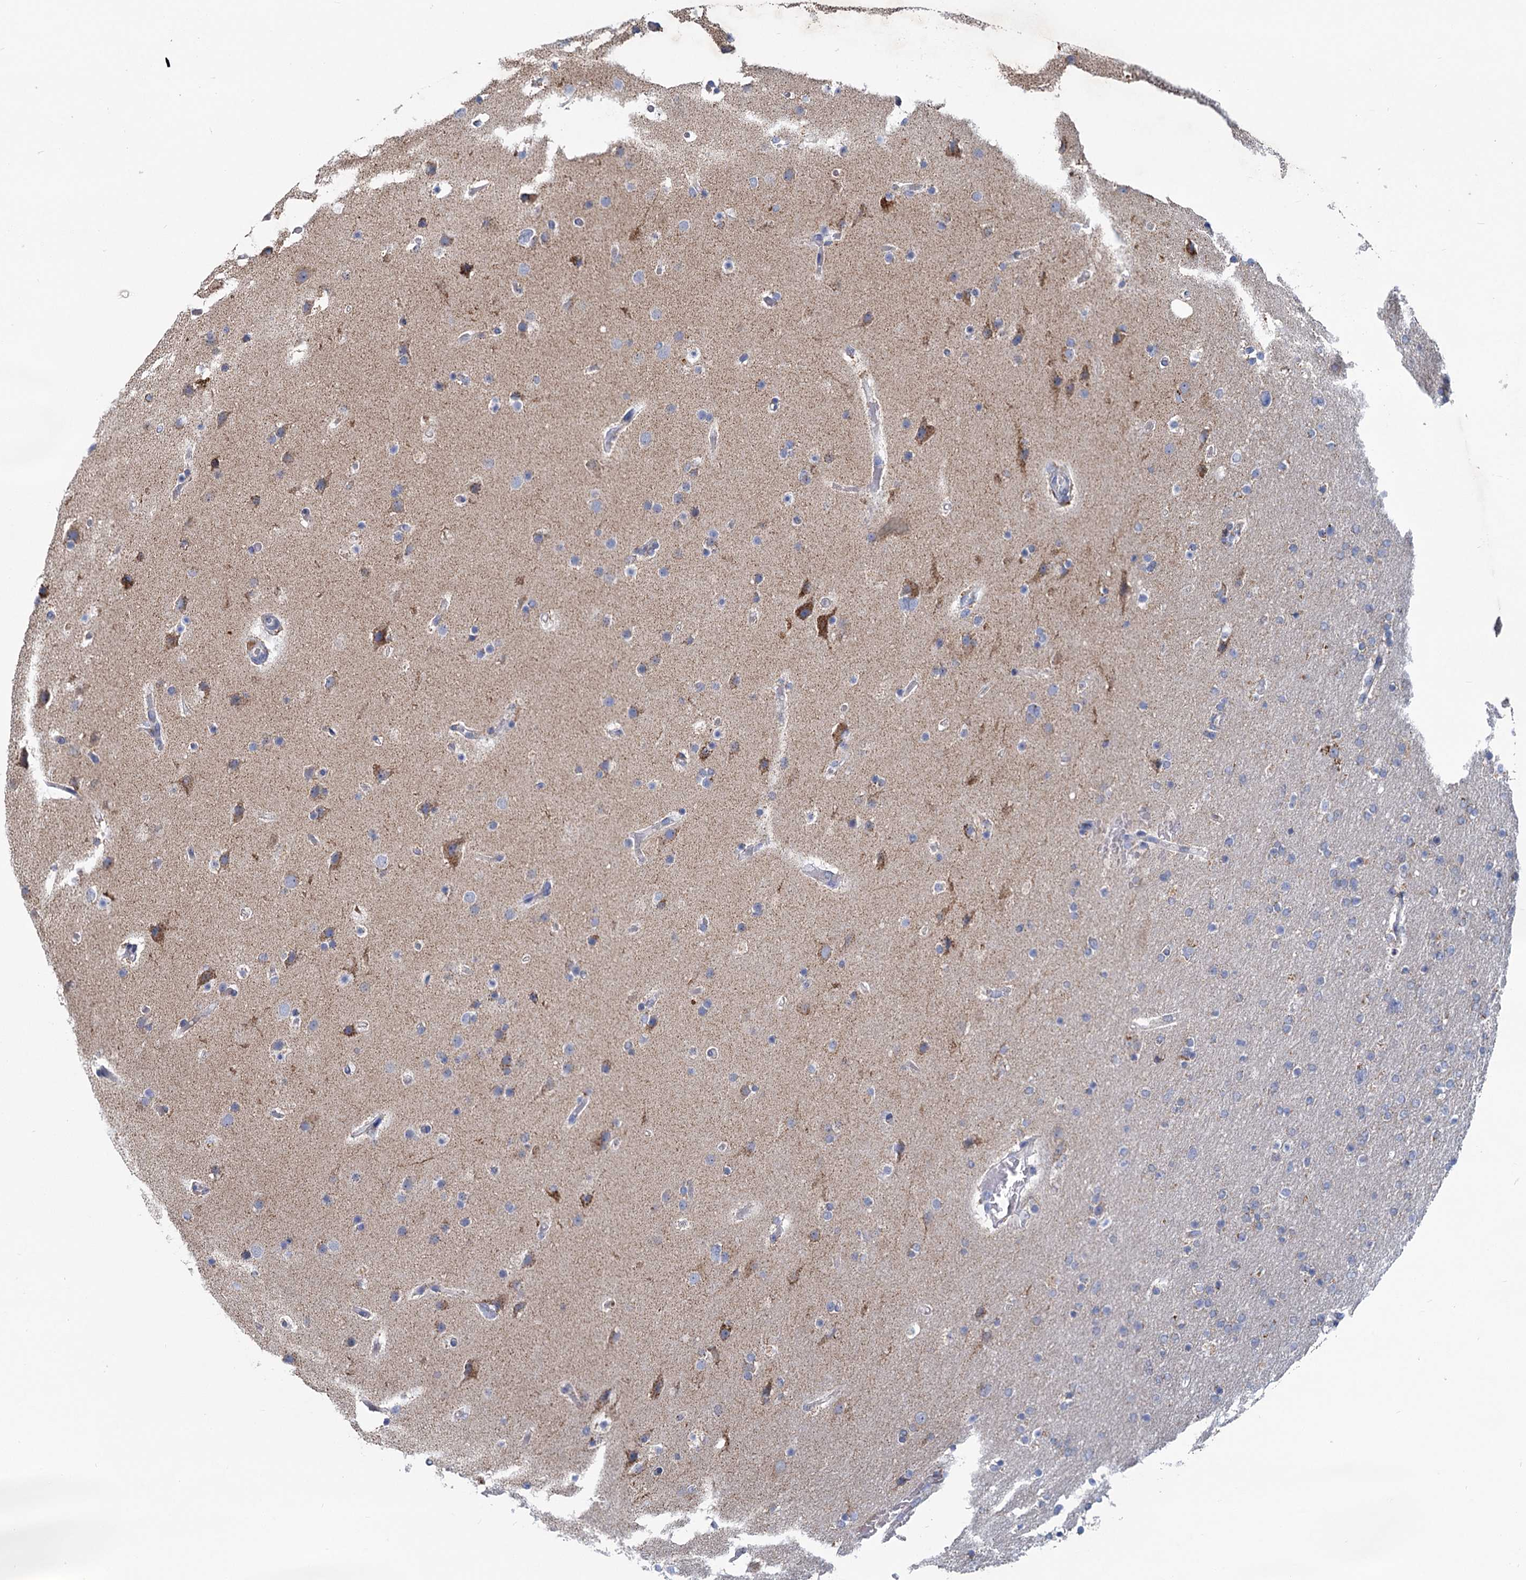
{"staining": {"intensity": "negative", "quantity": "none", "location": "none"}, "tissue": "glioma", "cell_type": "Tumor cells", "image_type": "cancer", "snomed": [{"axis": "morphology", "description": "Glioma, malignant, High grade"}, {"axis": "topography", "description": "Cerebral cortex"}], "caption": "Histopathology image shows no protein expression in tumor cells of glioma tissue.", "gene": "NDUFC2", "patient": {"sex": "female", "age": 36}}